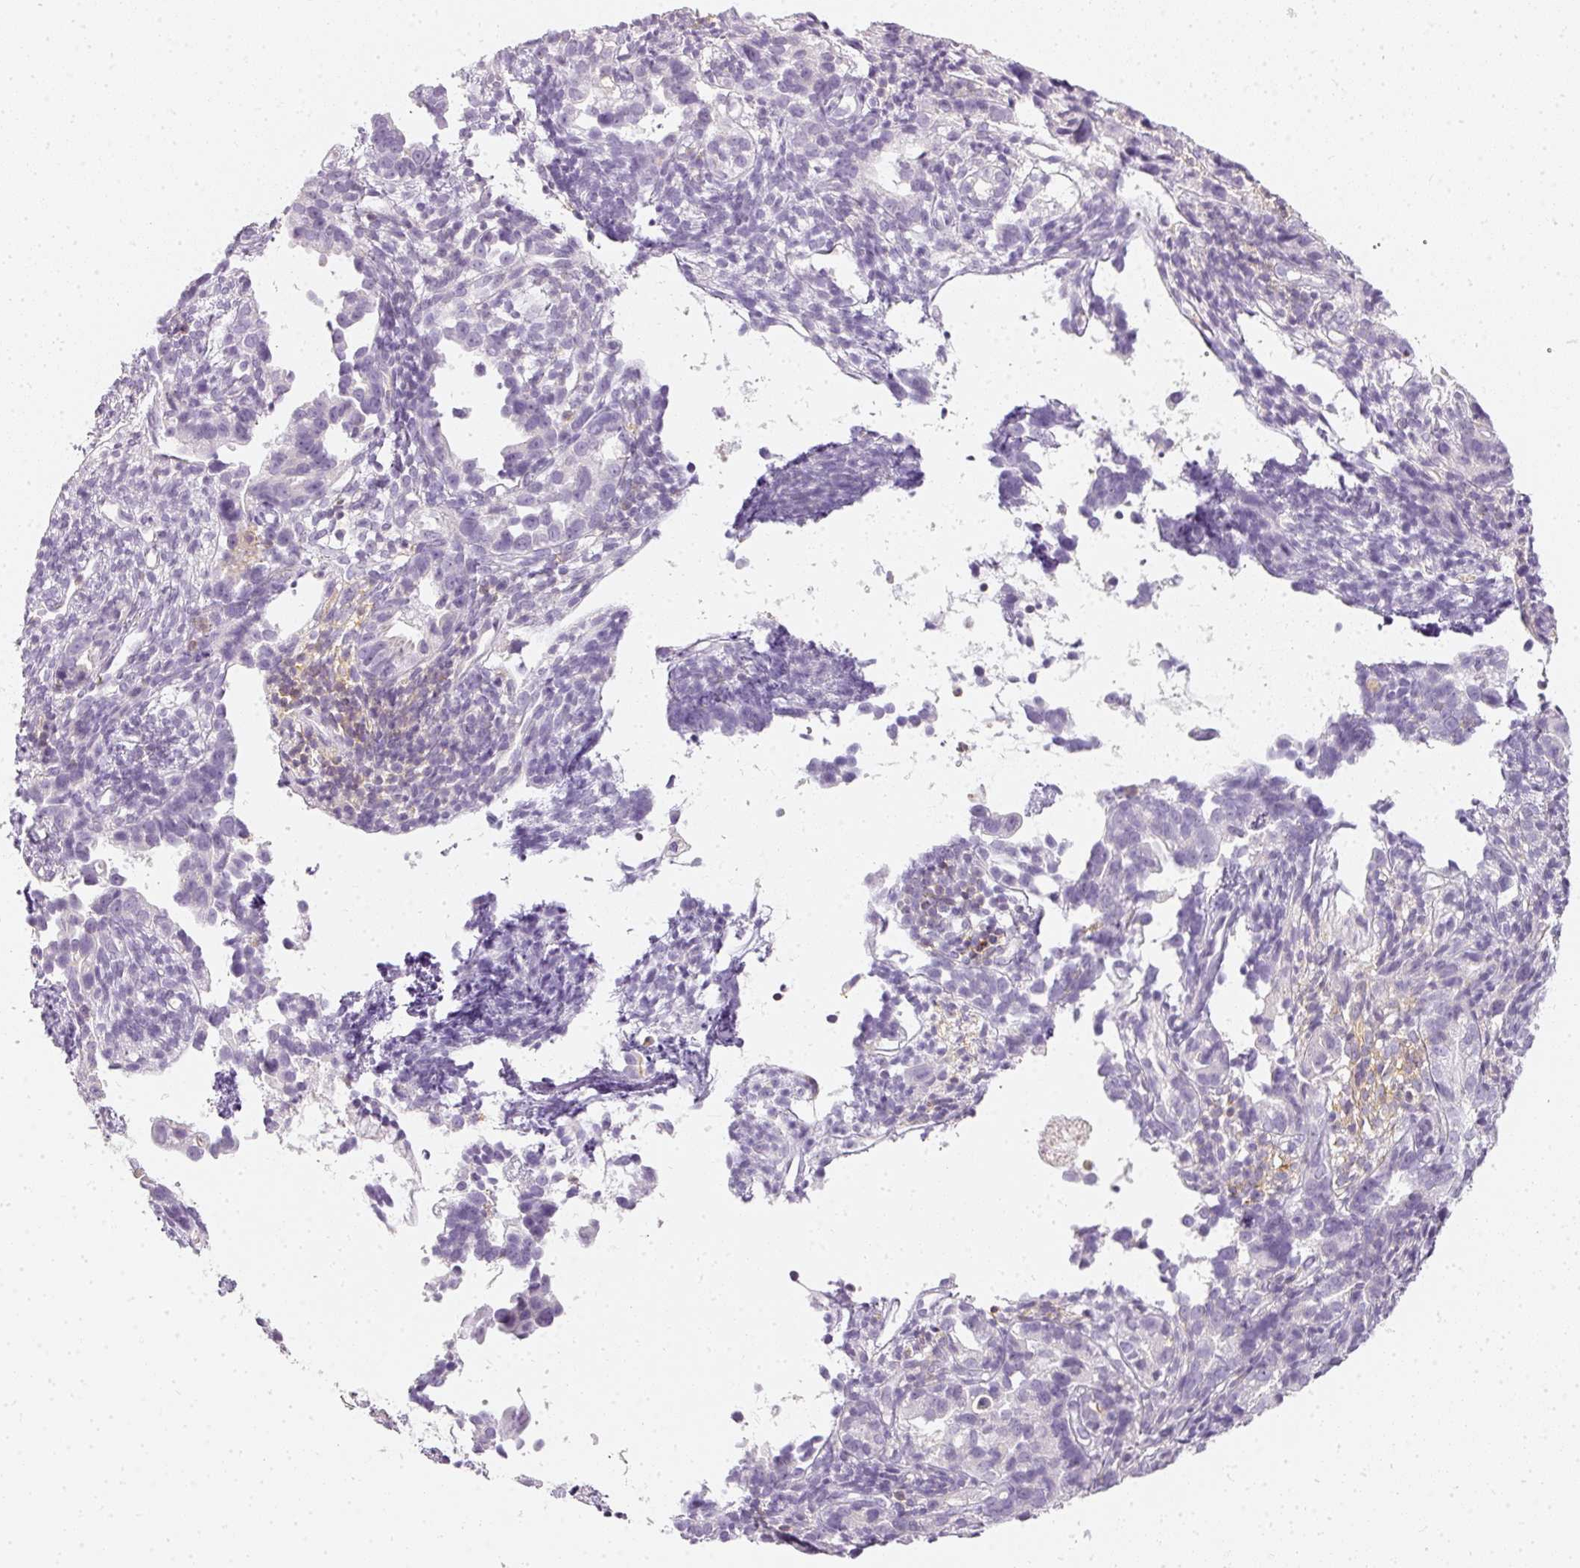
{"staining": {"intensity": "negative", "quantity": "none", "location": "none"}, "tissue": "endometrial cancer", "cell_type": "Tumor cells", "image_type": "cancer", "snomed": [{"axis": "morphology", "description": "Adenocarcinoma, NOS"}, {"axis": "topography", "description": "Endometrium"}], "caption": "This is an immunohistochemistry (IHC) histopathology image of human endometrial cancer. There is no positivity in tumor cells.", "gene": "TMEM42", "patient": {"sex": "female", "age": 57}}